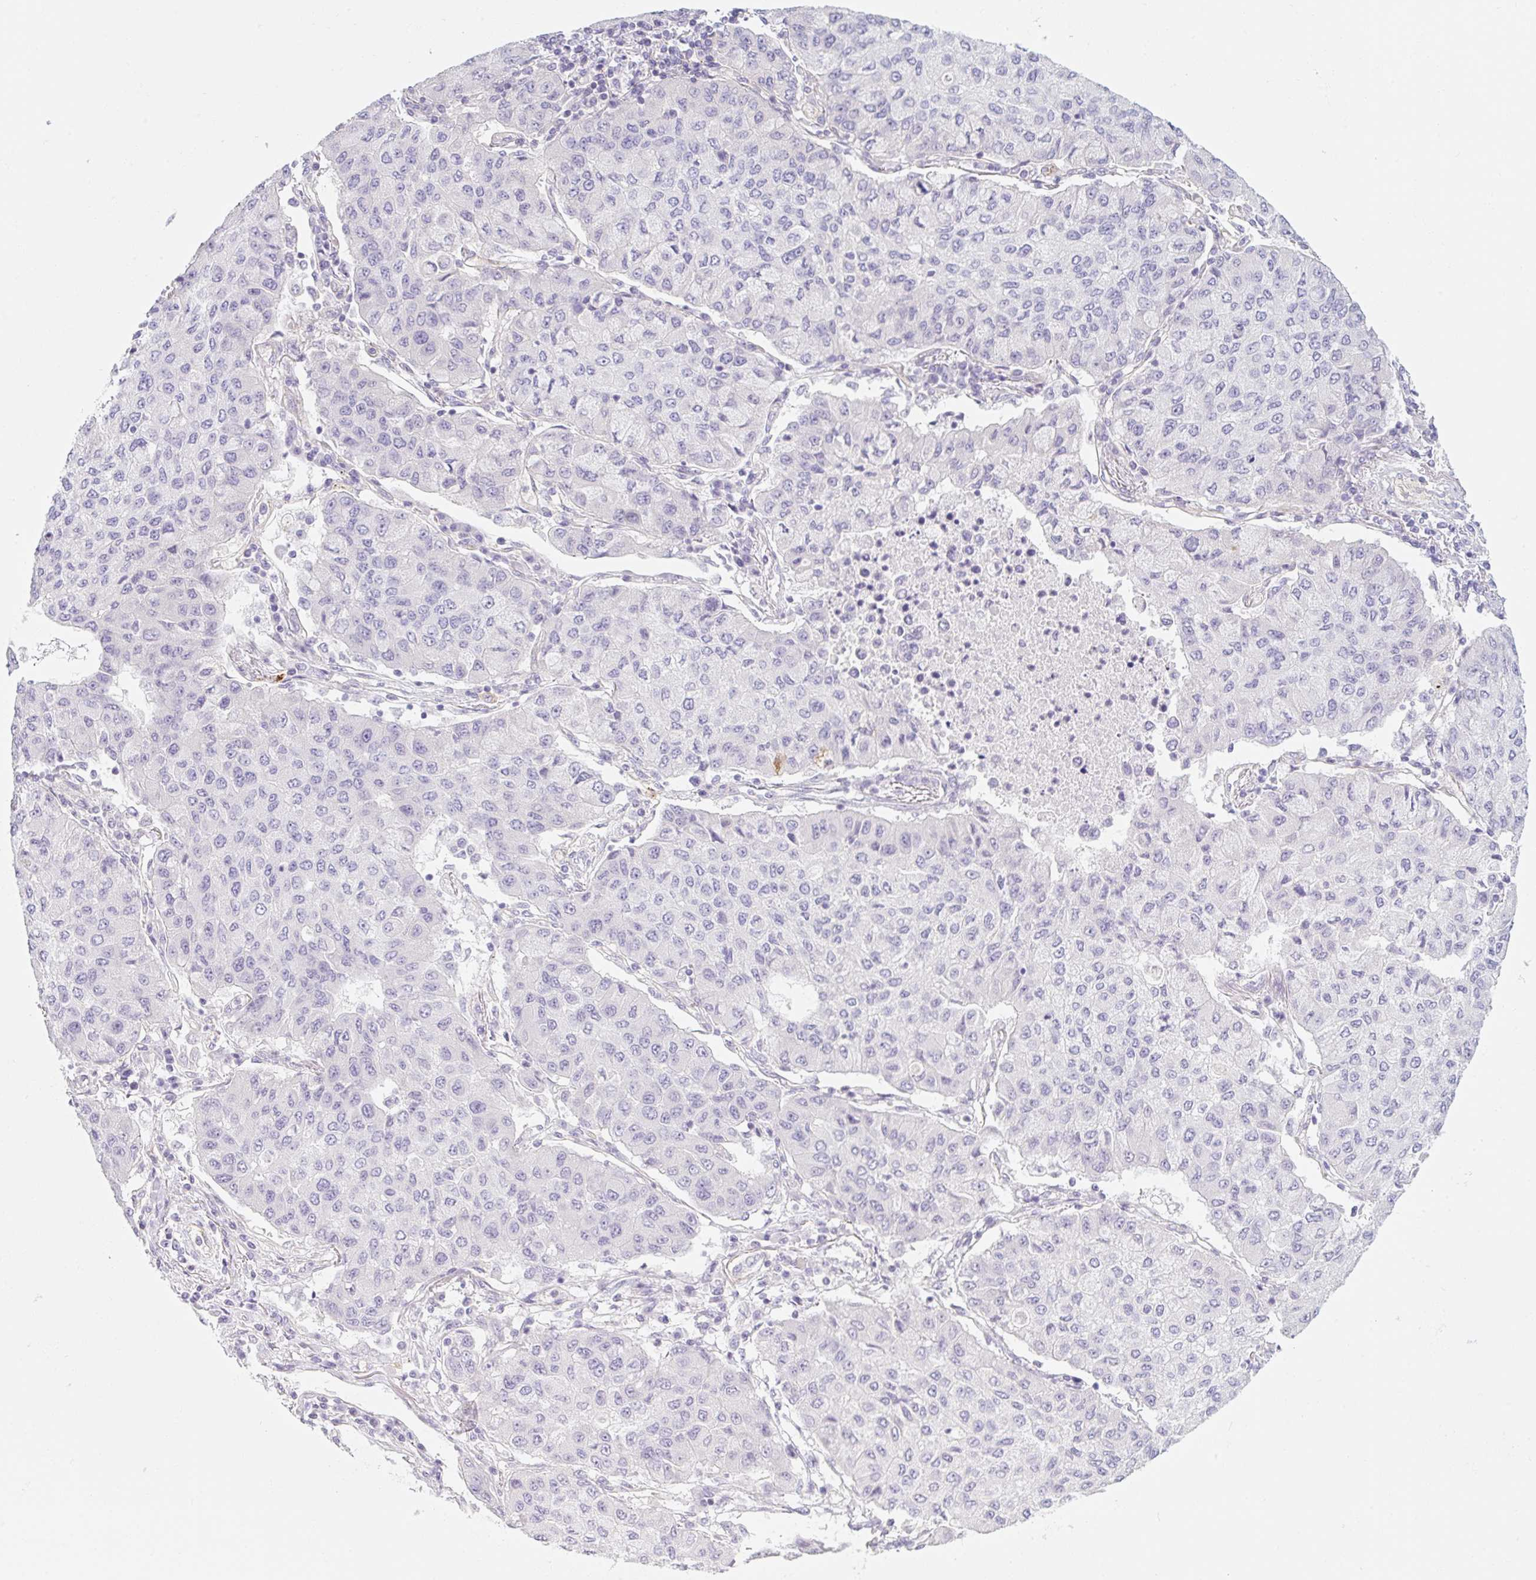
{"staining": {"intensity": "negative", "quantity": "none", "location": "none"}, "tissue": "lung cancer", "cell_type": "Tumor cells", "image_type": "cancer", "snomed": [{"axis": "morphology", "description": "Squamous cell carcinoma, NOS"}, {"axis": "topography", "description": "Lung"}], "caption": "The micrograph demonstrates no staining of tumor cells in lung squamous cell carcinoma. Brightfield microscopy of immunohistochemistry (IHC) stained with DAB (brown) and hematoxylin (blue), captured at high magnification.", "gene": "LYVE1", "patient": {"sex": "male", "age": 74}}